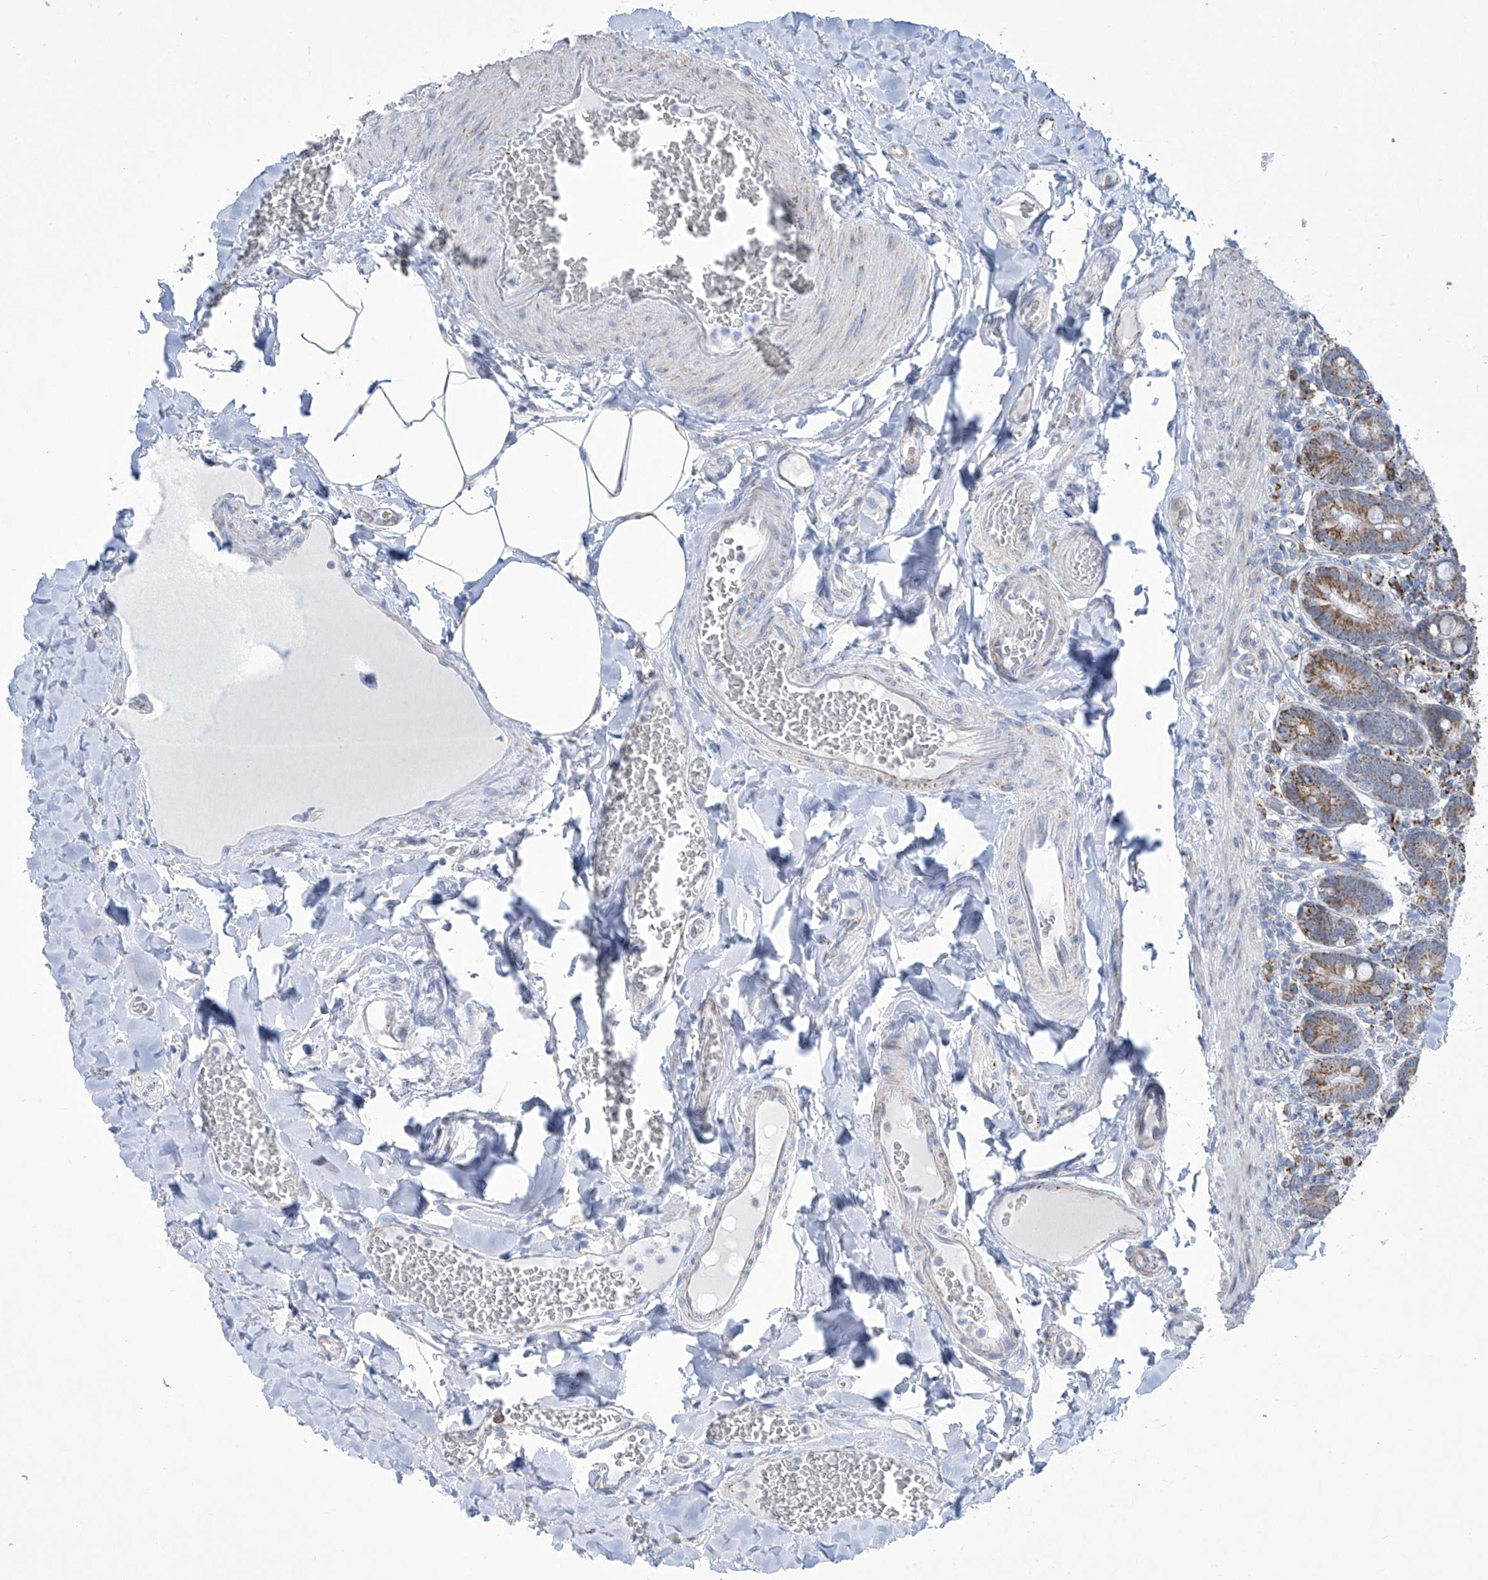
{"staining": {"intensity": "strong", "quantity": "25%-75%", "location": "cytoplasmic/membranous"}, "tissue": "duodenum", "cell_type": "Glandular cells", "image_type": "normal", "snomed": [{"axis": "morphology", "description": "Normal tissue, NOS"}, {"axis": "topography", "description": "Duodenum"}], "caption": "Immunohistochemical staining of normal duodenum reveals strong cytoplasmic/membranous protein positivity in about 25%-75% of glandular cells.", "gene": "ALDH6A1", "patient": {"sex": "female", "age": 62}}